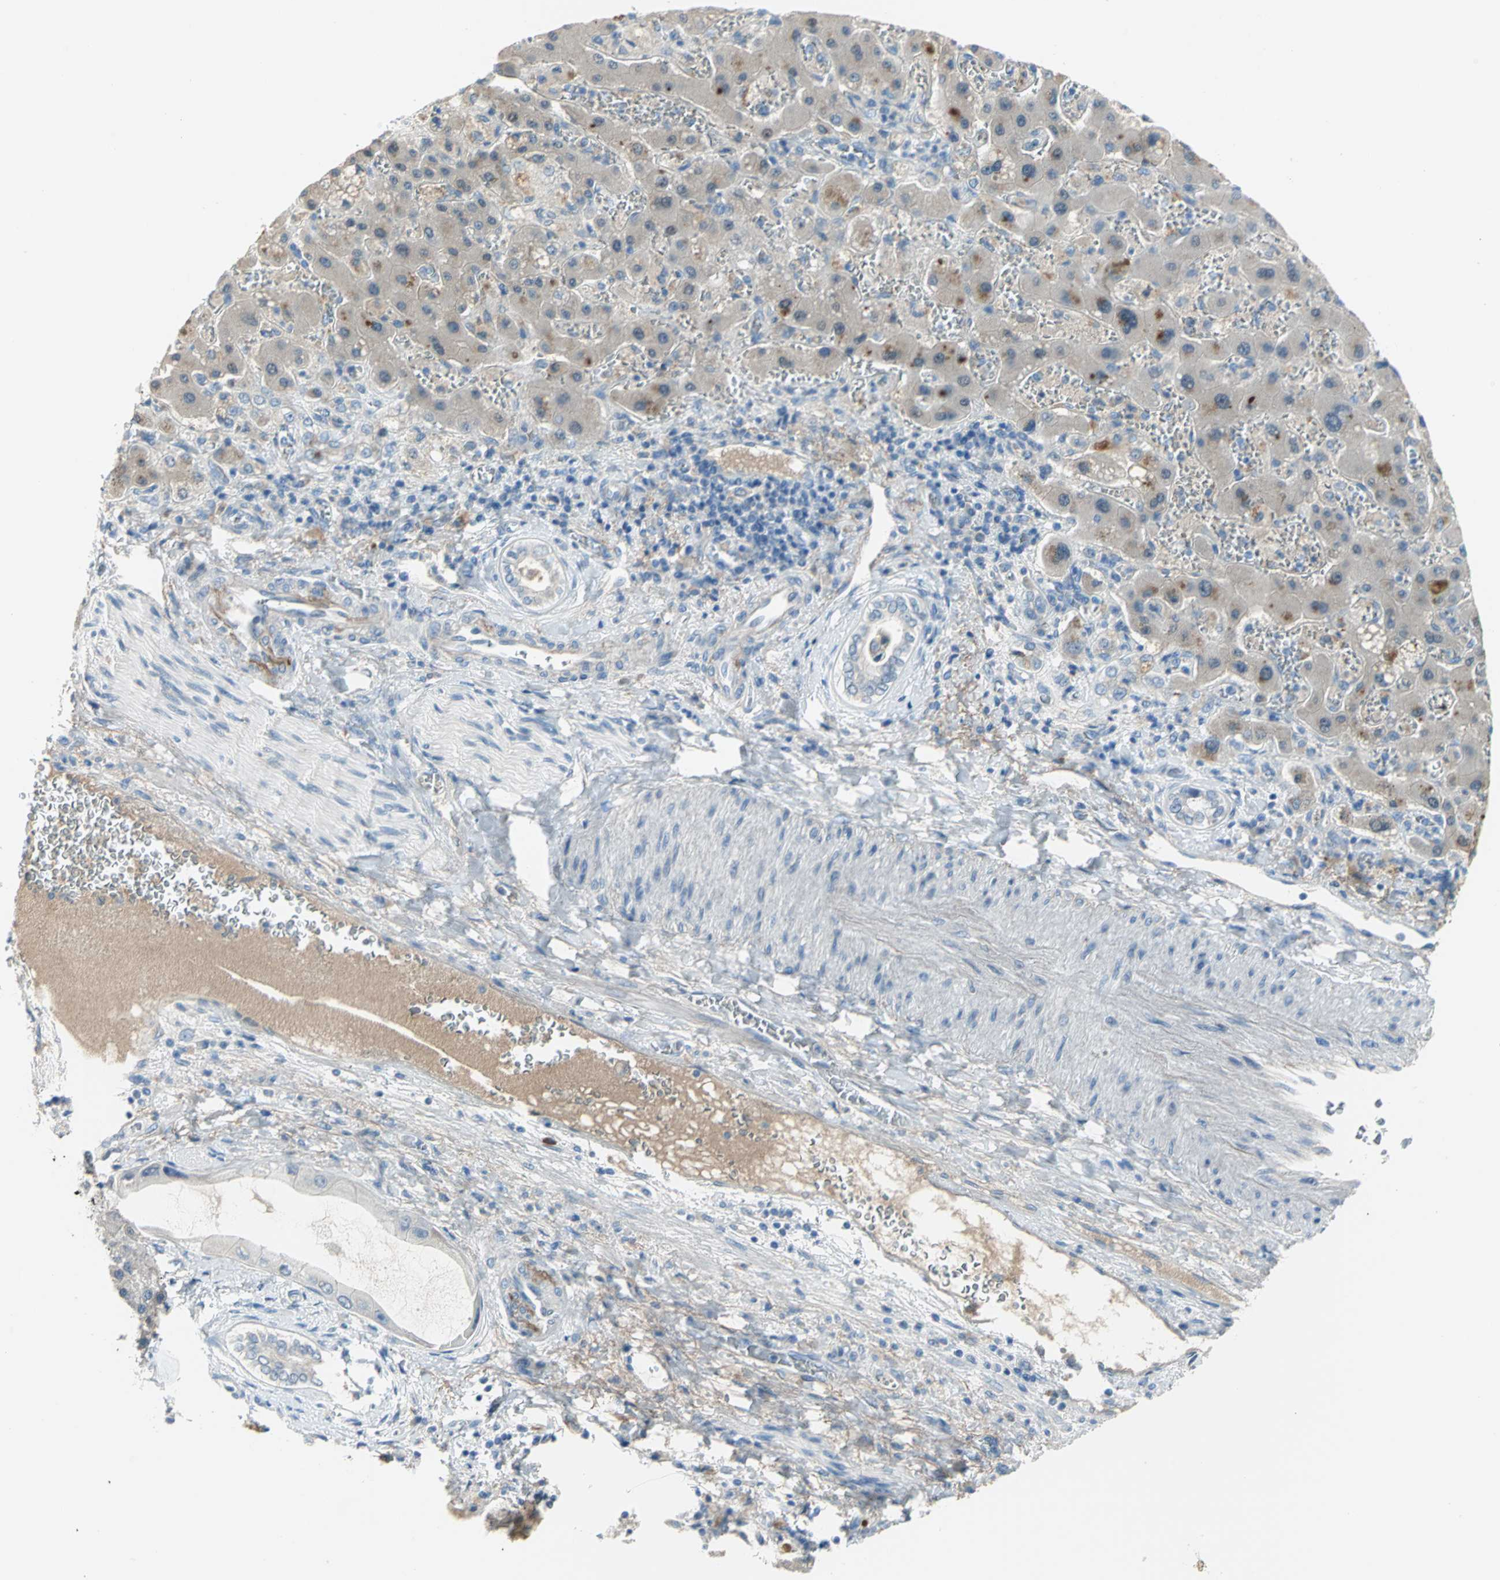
{"staining": {"intensity": "moderate", "quantity": ">75%", "location": "cytoplasmic/membranous,nuclear"}, "tissue": "liver cancer", "cell_type": "Tumor cells", "image_type": "cancer", "snomed": [{"axis": "morphology", "description": "Cholangiocarcinoma"}, {"axis": "topography", "description": "Liver"}], "caption": "This is an image of IHC staining of liver cholangiocarcinoma, which shows moderate expression in the cytoplasmic/membranous and nuclear of tumor cells.", "gene": "ZIC1", "patient": {"sex": "male", "age": 50}}